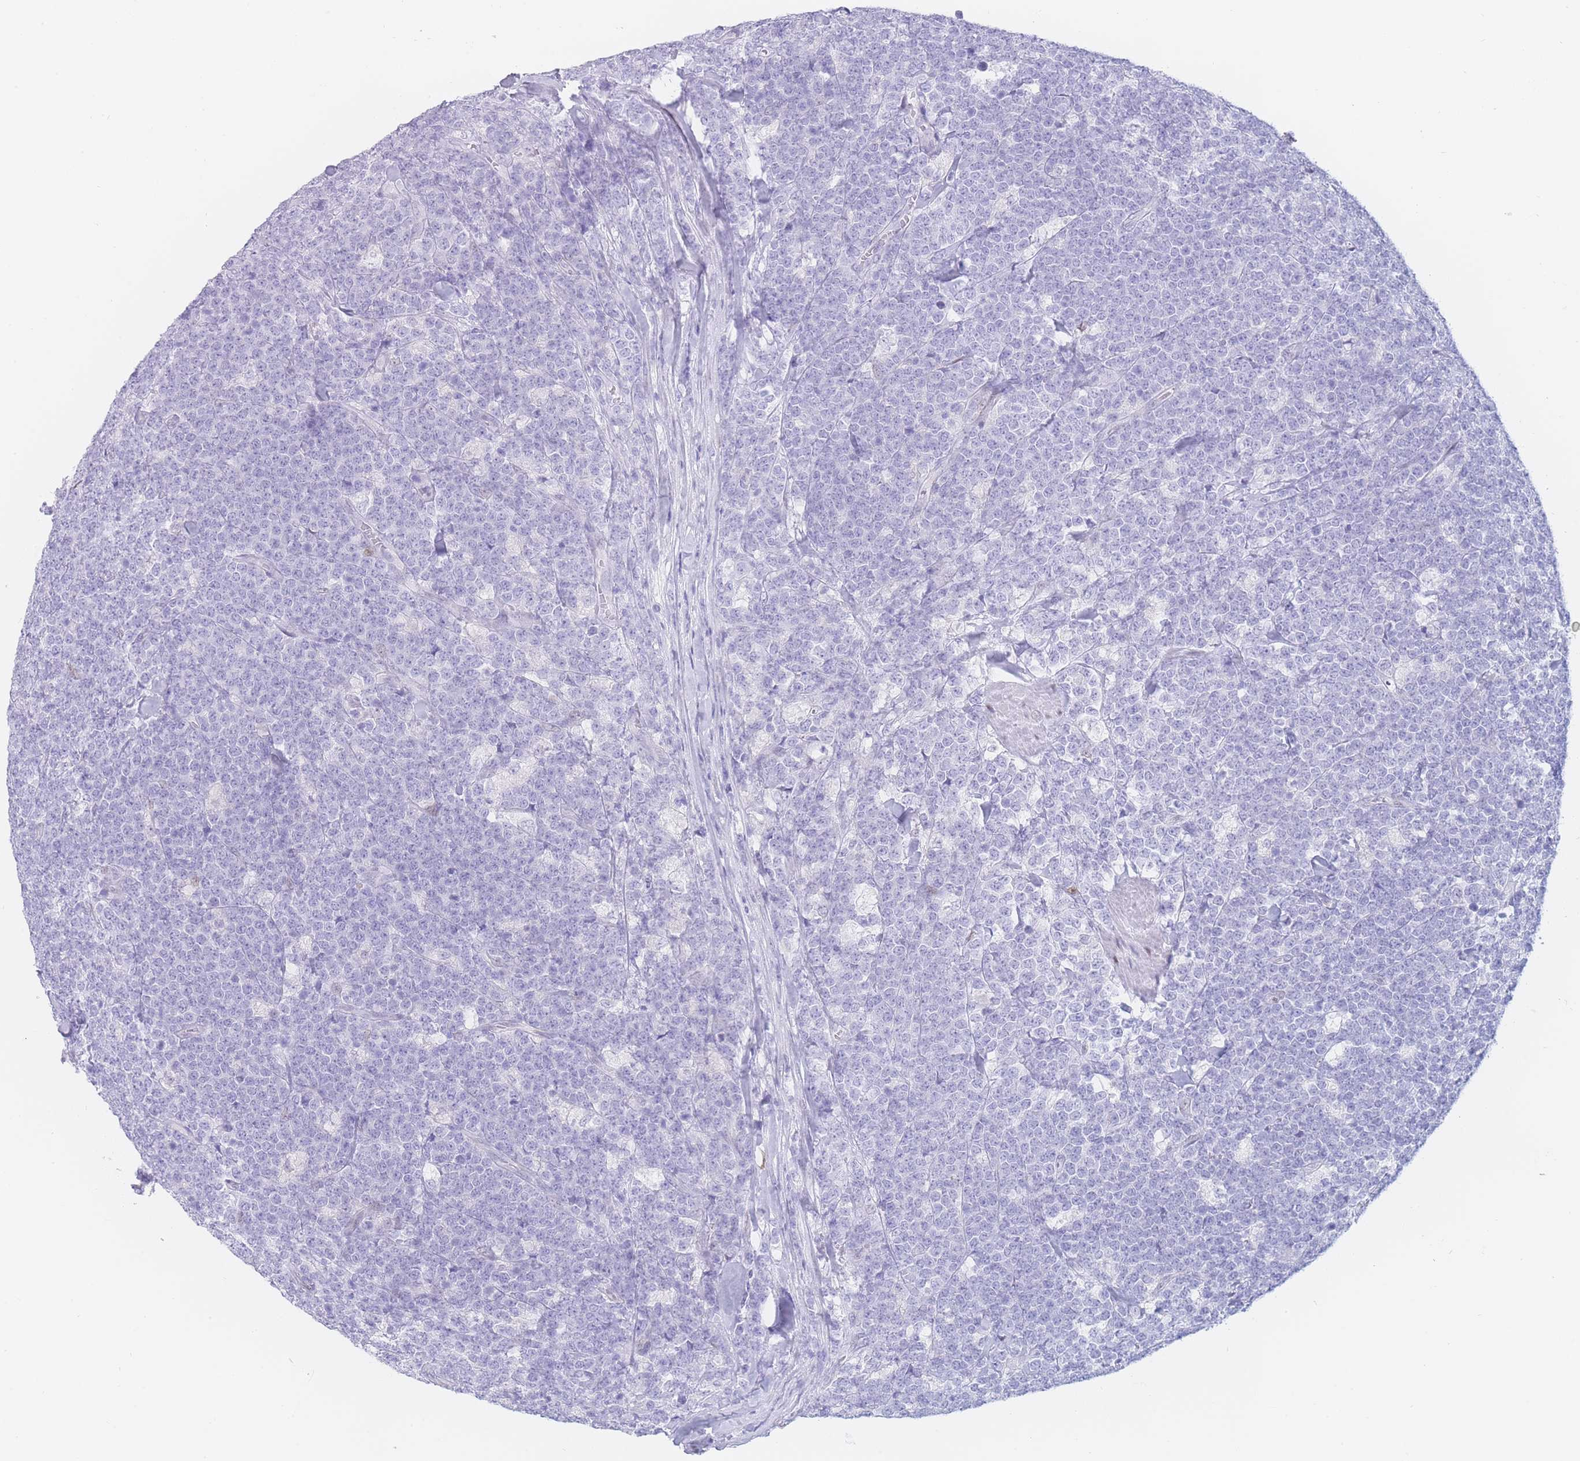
{"staining": {"intensity": "negative", "quantity": "none", "location": "none"}, "tissue": "lymphoma", "cell_type": "Tumor cells", "image_type": "cancer", "snomed": [{"axis": "morphology", "description": "Malignant lymphoma, non-Hodgkin's type, High grade"}, {"axis": "topography", "description": "Small intestine"}, {"axis": "topography", "description": "Colon"}], "caption": "Human lymphoma stained for a protein using IHC demonstrates no expression in tumor cells.", "gene": "PSMB5", "patient": {"sex": "male", "age": 8}}